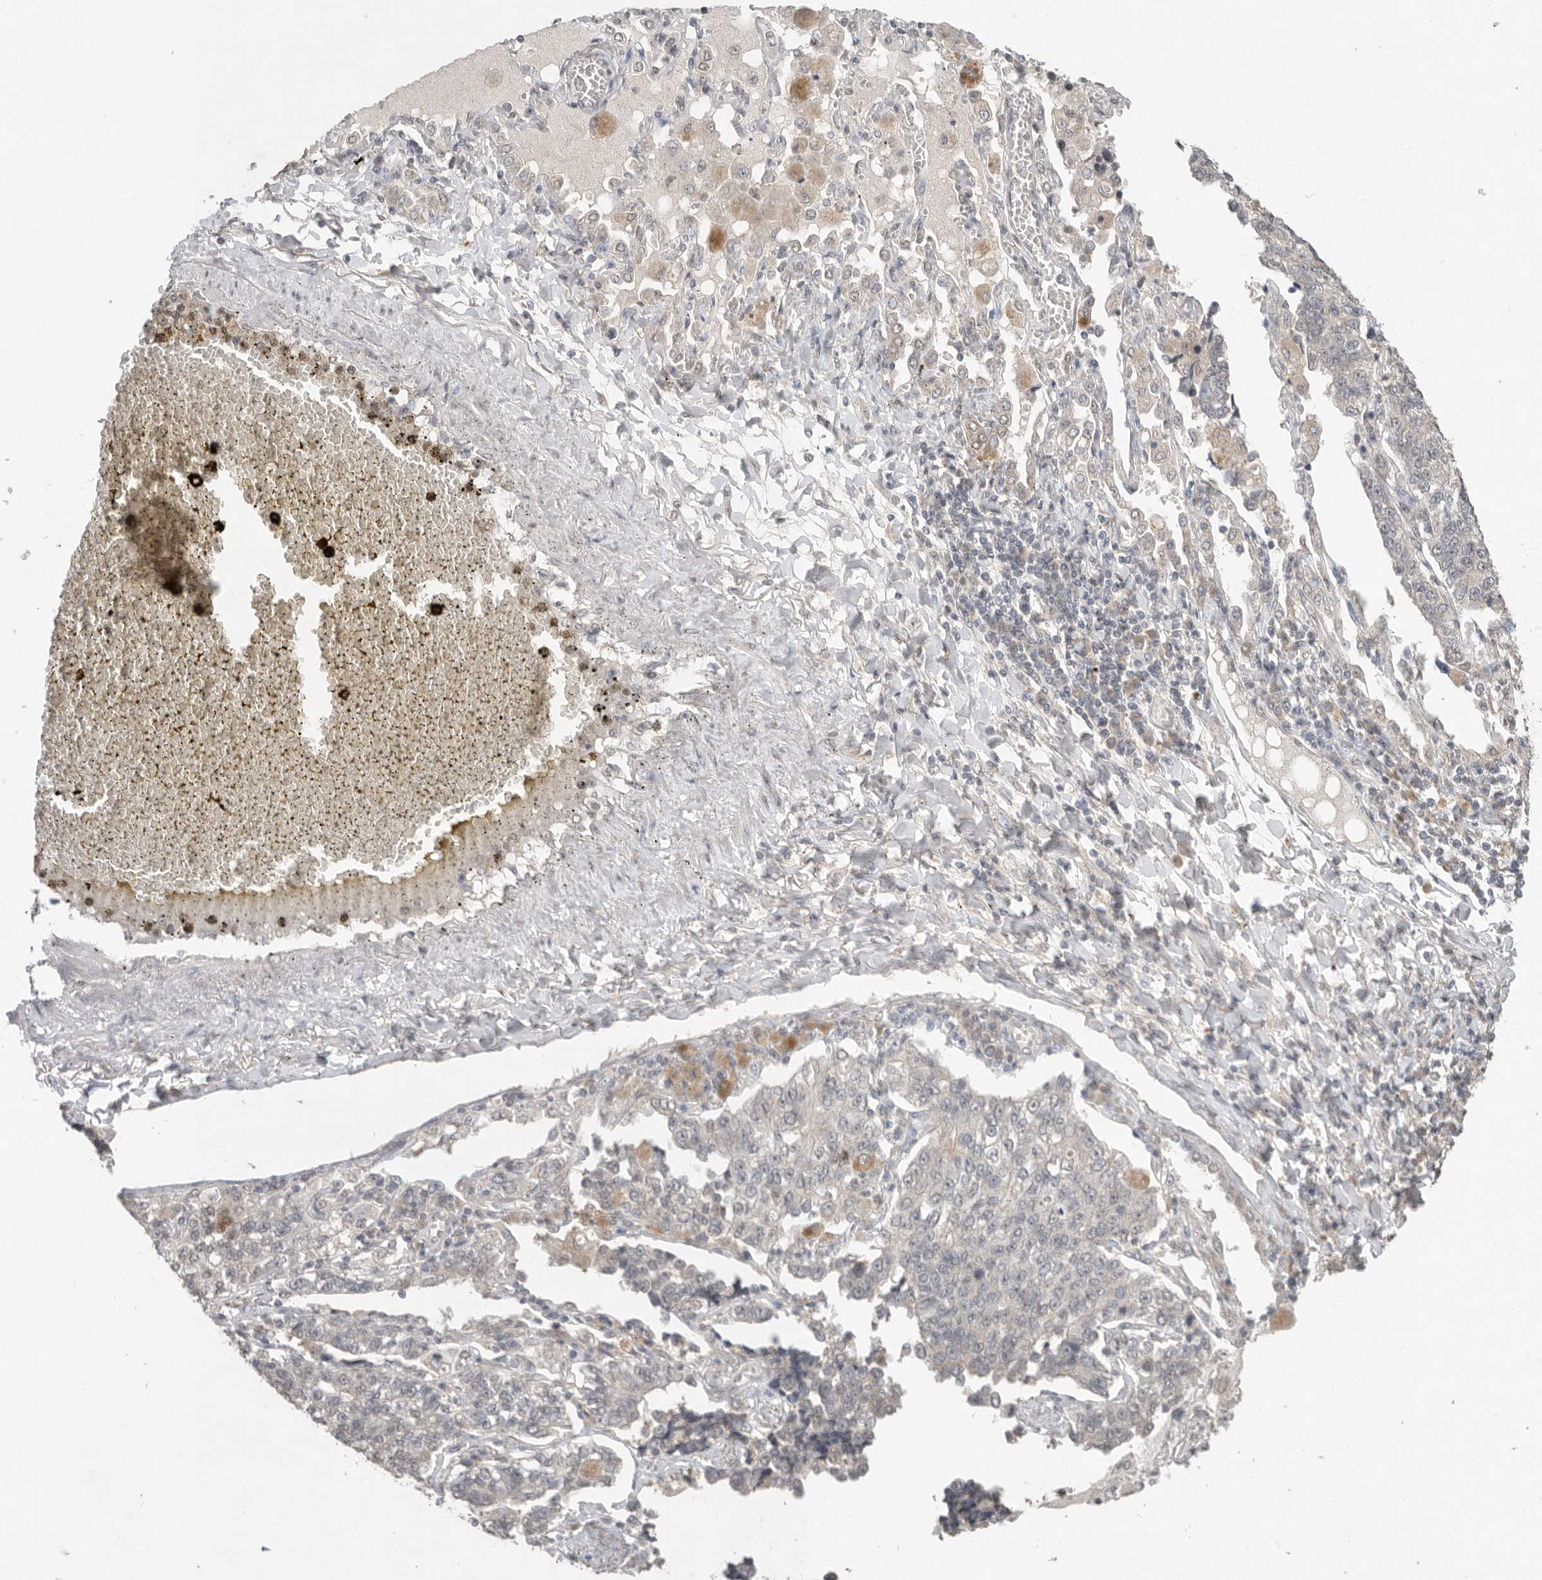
{"staining": {"intensity": "negative", "quantity": "none", "location": "none"}, "tissue": "lung cancer", "cell_type": "Tumor cells", "image_type": "cancer", "snomed": [{"axis": "morphology", "description": "Adenocarcinoma, NOS"}, {"axis": "topography", "description": "Lung"}], "caption": "A photomicrograph of human lung adenocarcinoma is negative for staining in tumor cells. (DAB immunohistochemistry (IHC), high magnification).", "gene": "KLK5", "patient": {"sex": "male", "age": 49}}